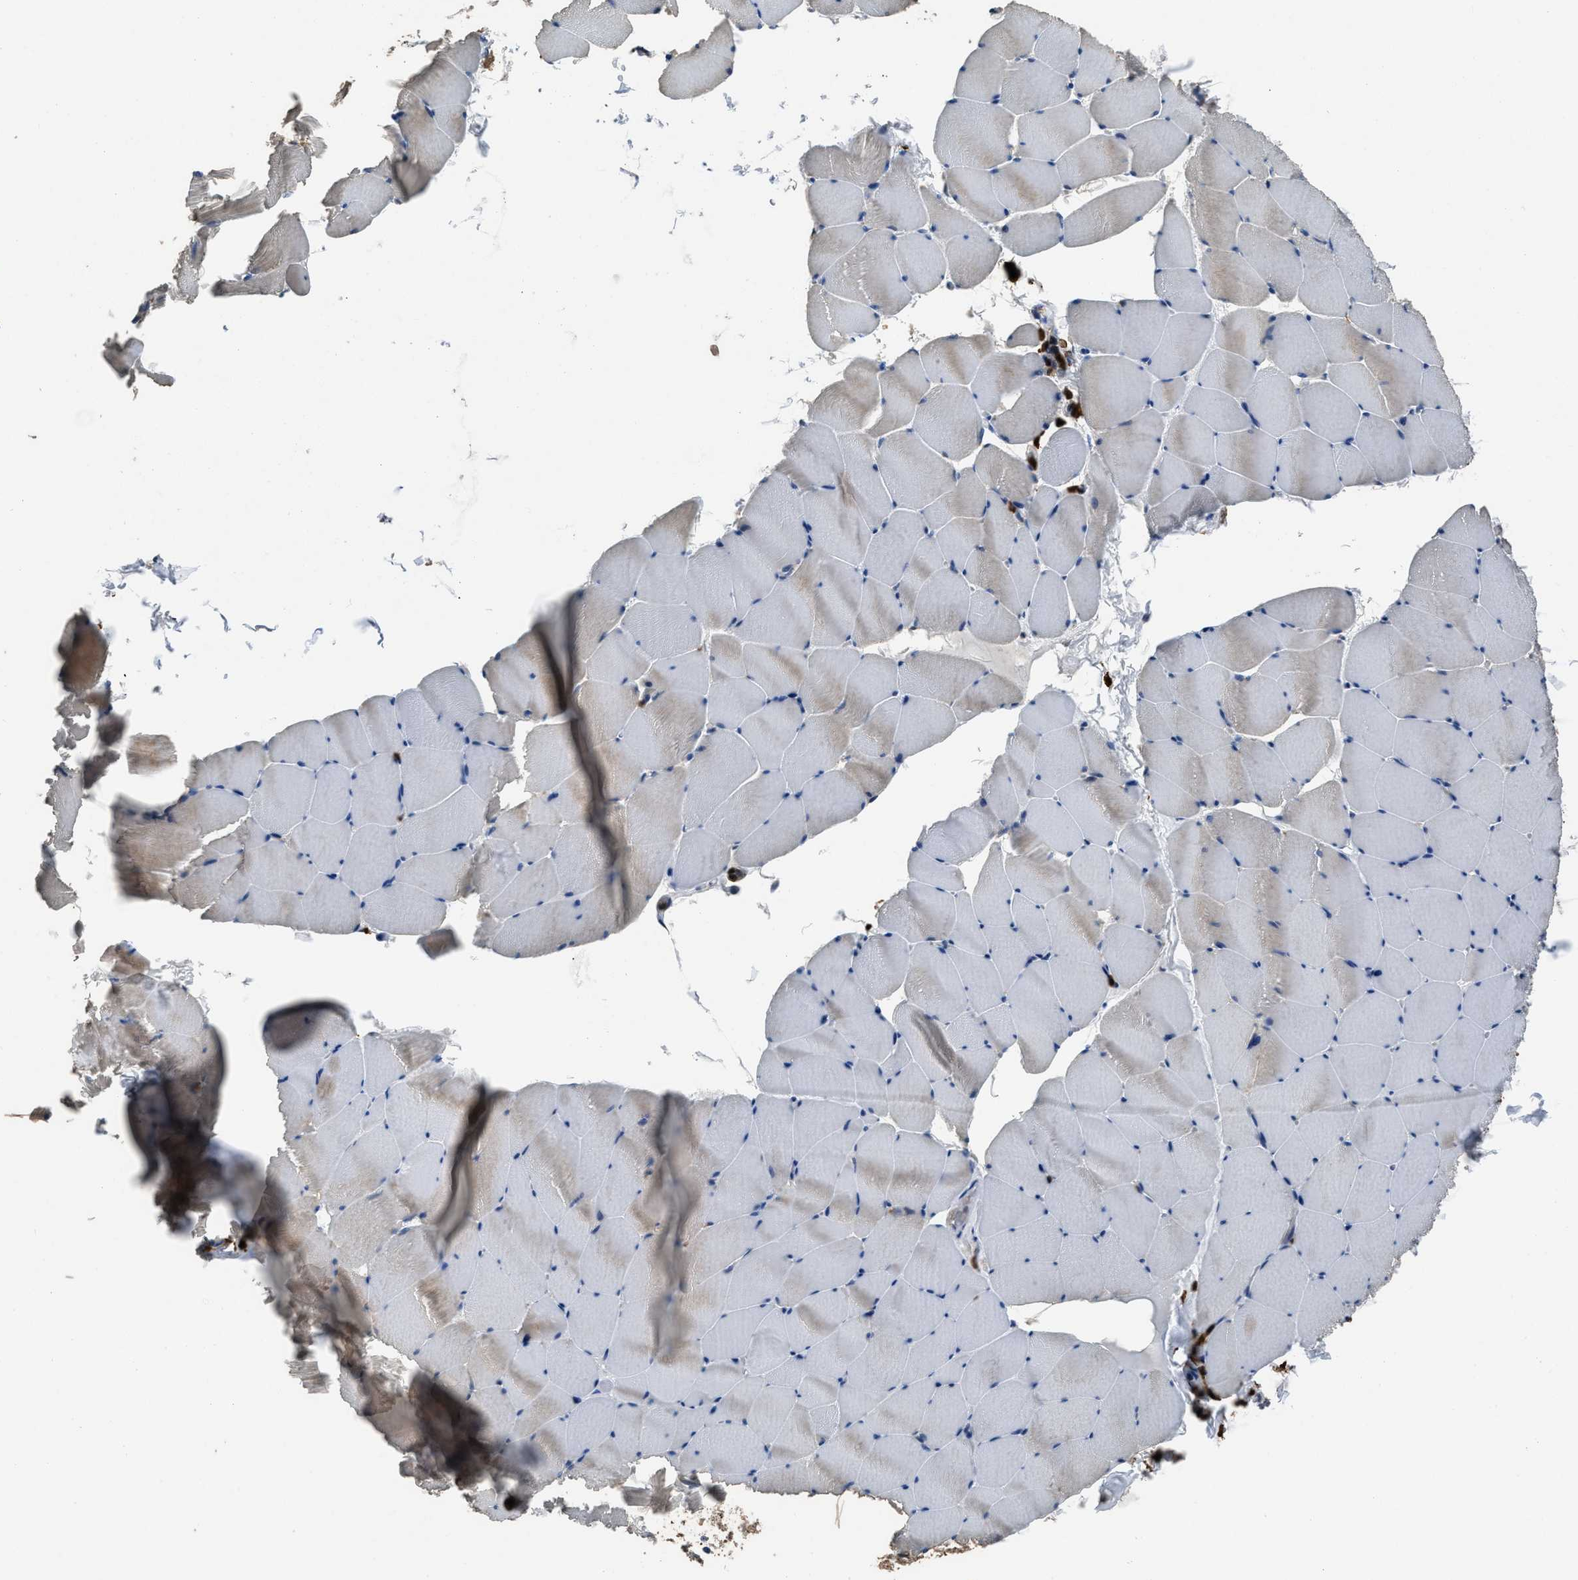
{"staining": {"intensity": "moderate", "quantity": "25%-75%", "location": "cytoplasmic/membranous"}, "tissue": "skeletal muscle", "cell_type": "Myocytes", "image_type": "normal", "snomed": [{"axis": "morphology", "description": "Normal tissue, NOS"}, {"axis": "topography", "description": "Skeletal muscle"}], "caption": "Protein expression analysis of benign skeletal muscle demonstrates moderate cytoplasmic/membranous expression in approximately 25%-75% of myocytes. The staining was performed using DAB (3,3'-diaminobenzidine) to visualize the protein expression in brown, while the nuclei were stained in blue with hematoxylin (Magnification: 20x).", "gene": "ANGPT1", "patient": {"sex": "male", "age": 62}}